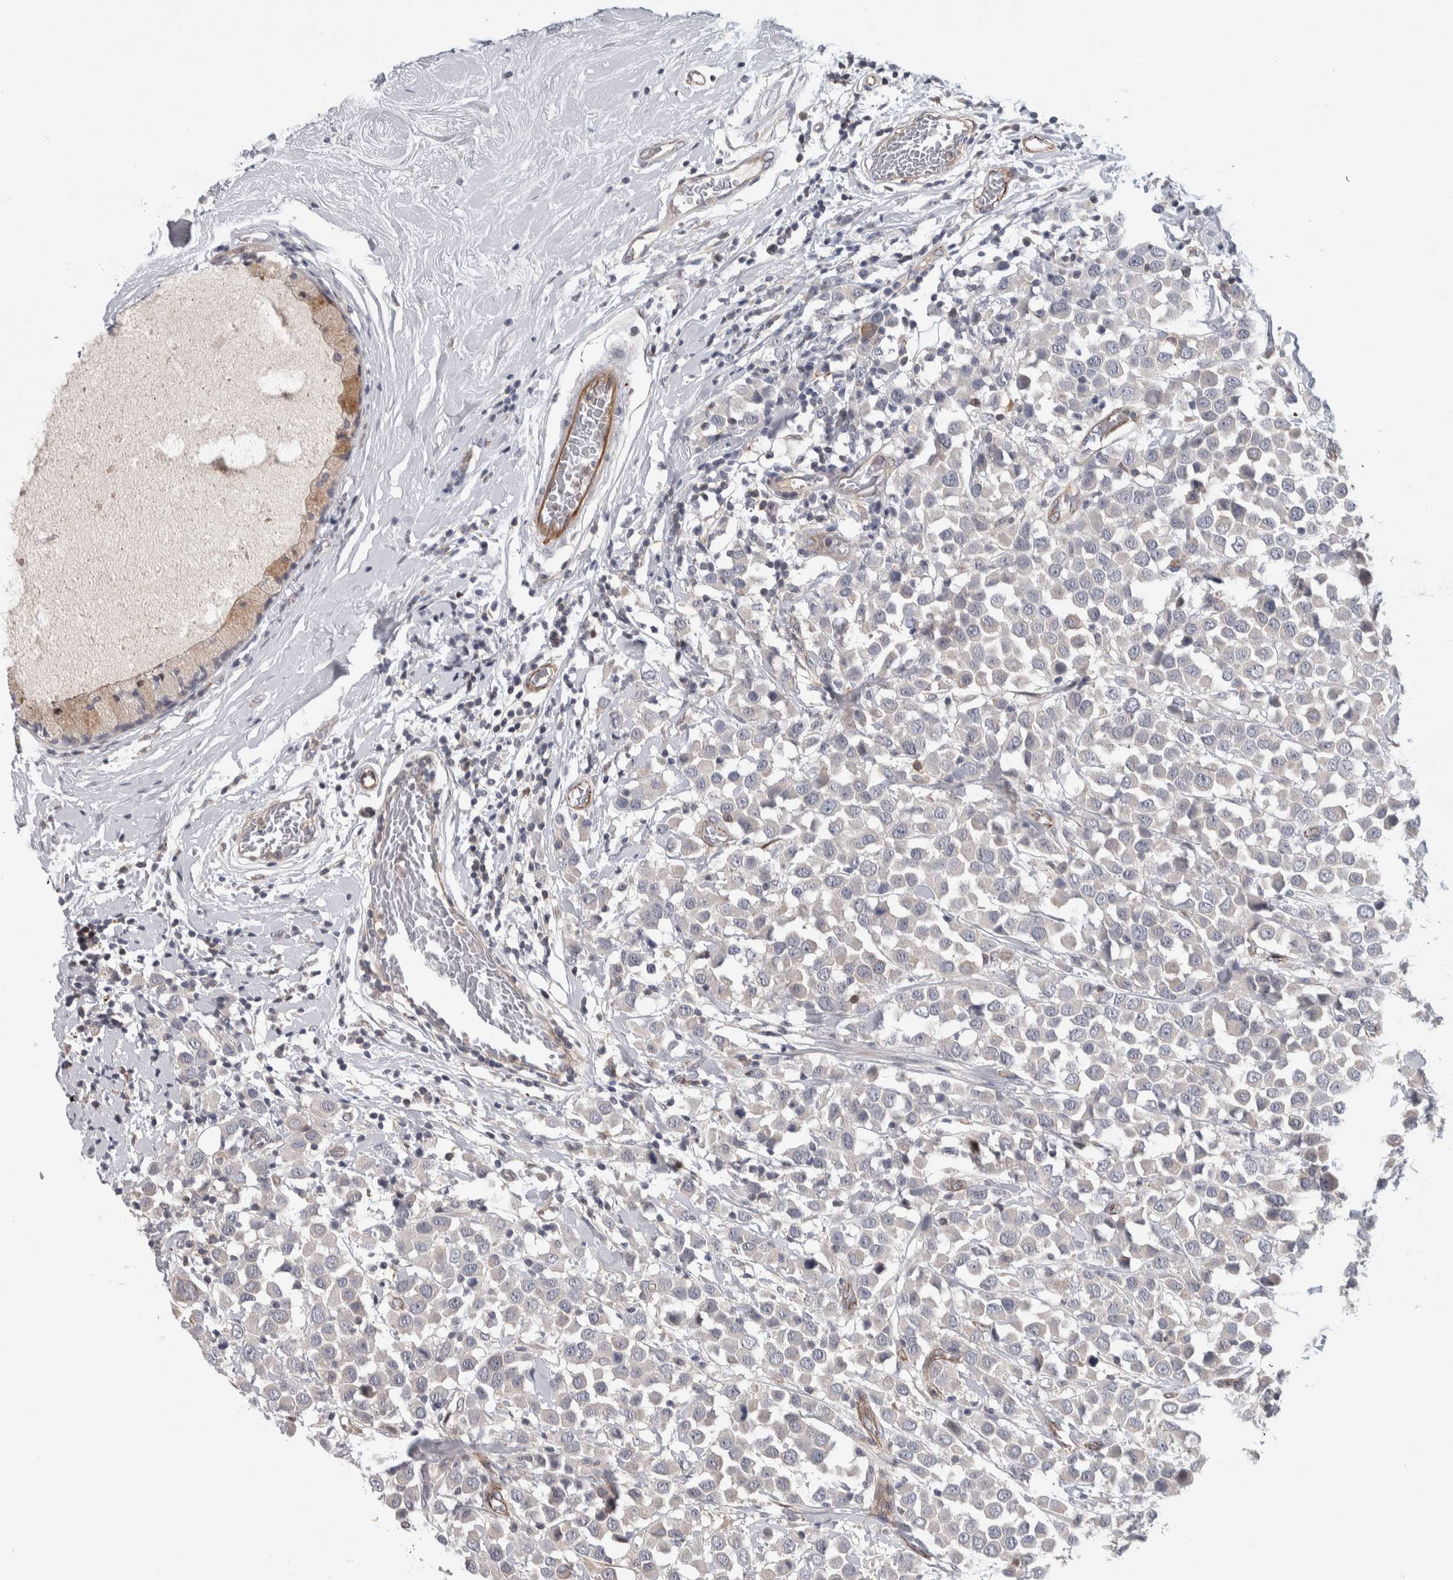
{"staining": {"intensity": "negative", "quantity": "none", "location": "none"}, "tissue": "breast cancer", "cell_type": "Tumor cells", "image_type": "cancer", "snomed": [{"axis": "morphology", "description": "Duct carcinoma"}, {"axis": "topography", "description": "Breast"}], "caption": "Human breast cancer stained for a protein using immunohistochemistry (IHC) demonstrates no staining in tumor cells.", "gene": "ZNF862", "patient": {"sex": "female", "age": 61}}